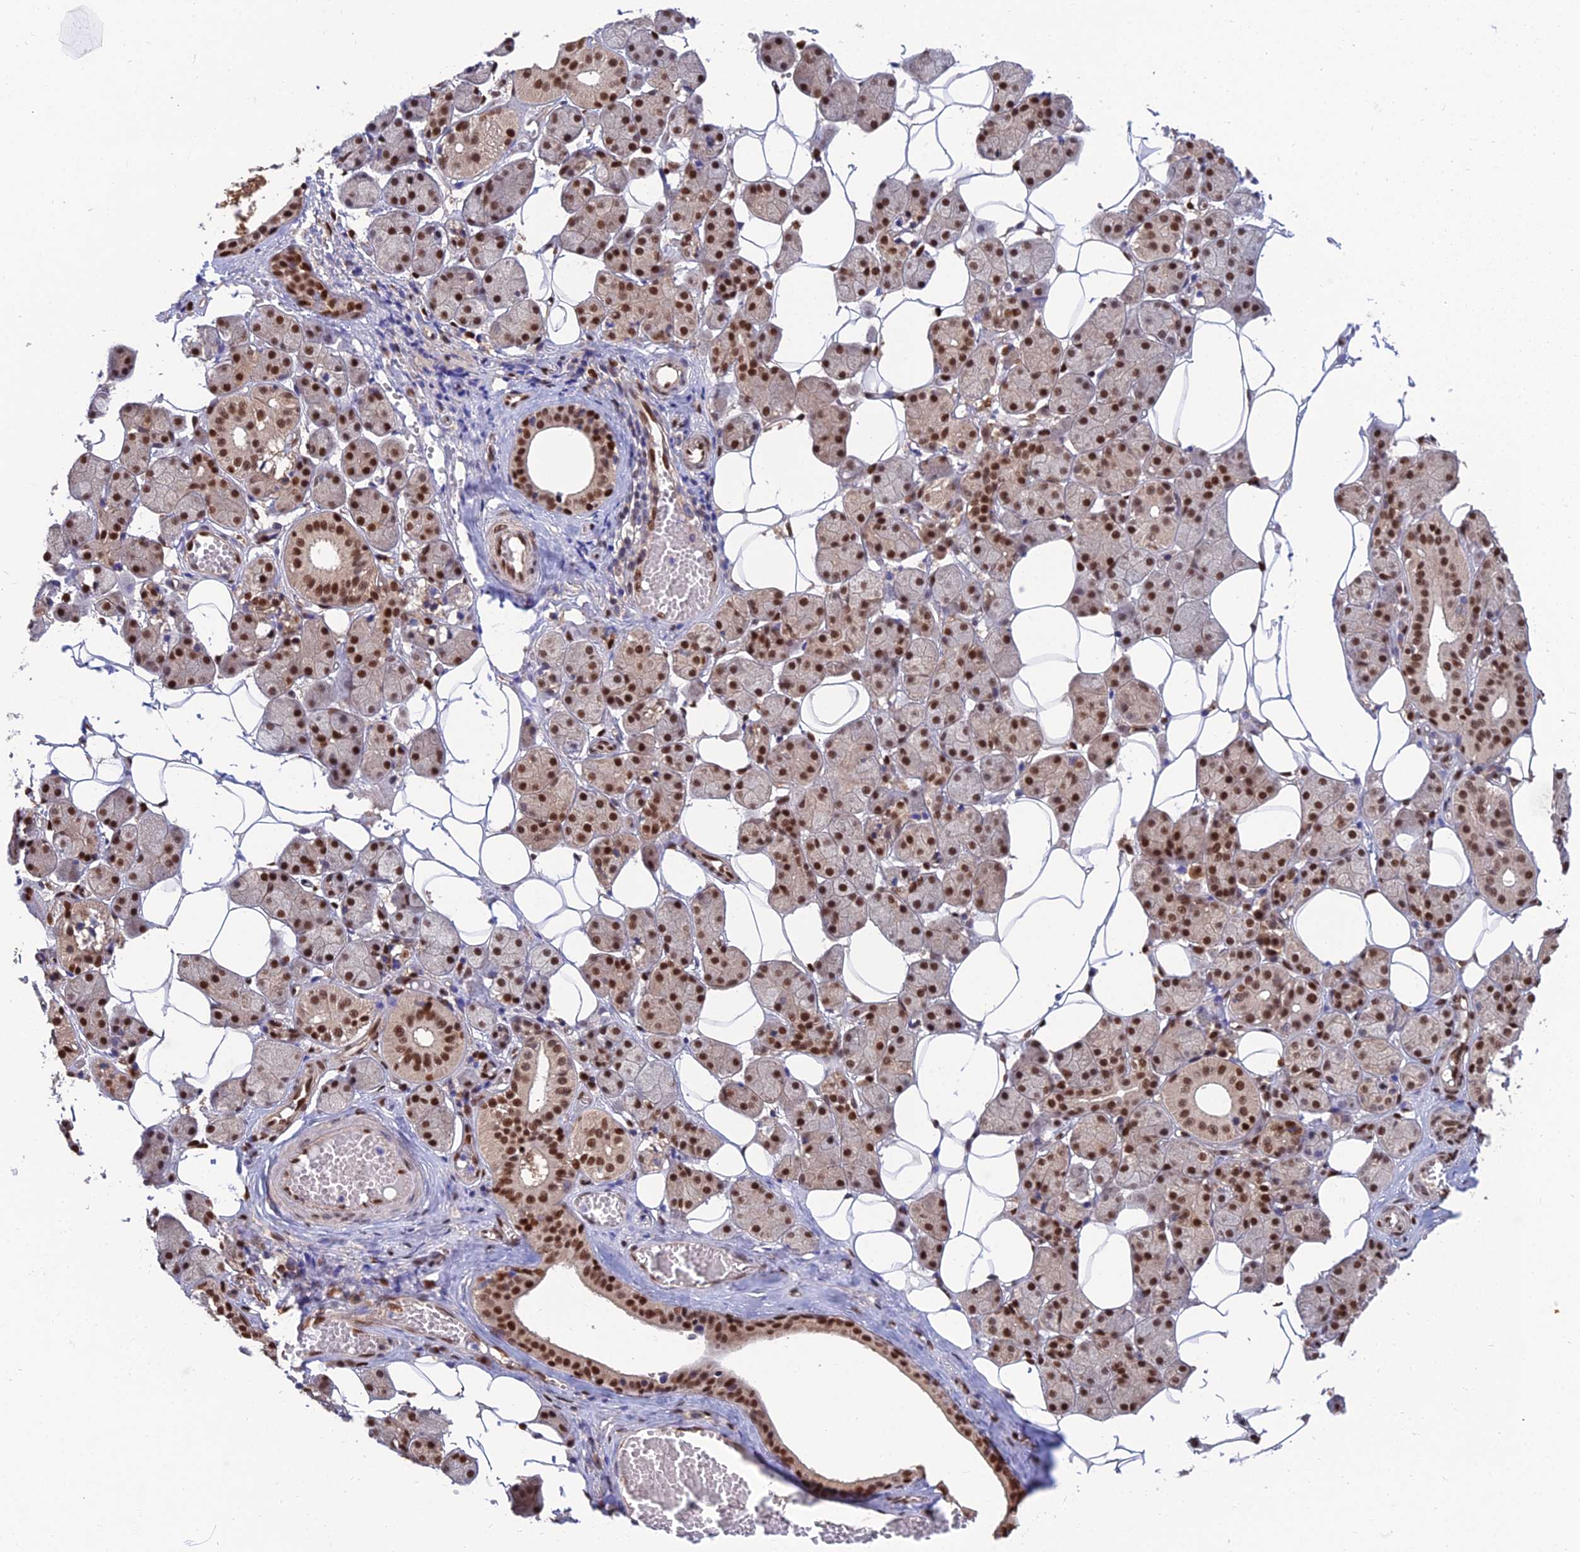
{"staining": {"intensity": "strong", "quantity": ">75%", "location": "nuclear"}, "tissue": "salivary gland", "cell_type": "Glandular cells", "image_type": "normal", "snomed": [{"axis": "morphology", "description": "Normal tissue, NOS"}, {"axis": "topography", "description": "Salivary gland"}], "caption": "IHC photomicrograph of normal salivary gland stained for a protein (brown), which shows high levels of strong nuclear expression in about >75% of glandular cells.", "gene": "DNPEP", "patient": {"sex": "female", "age": 33}}